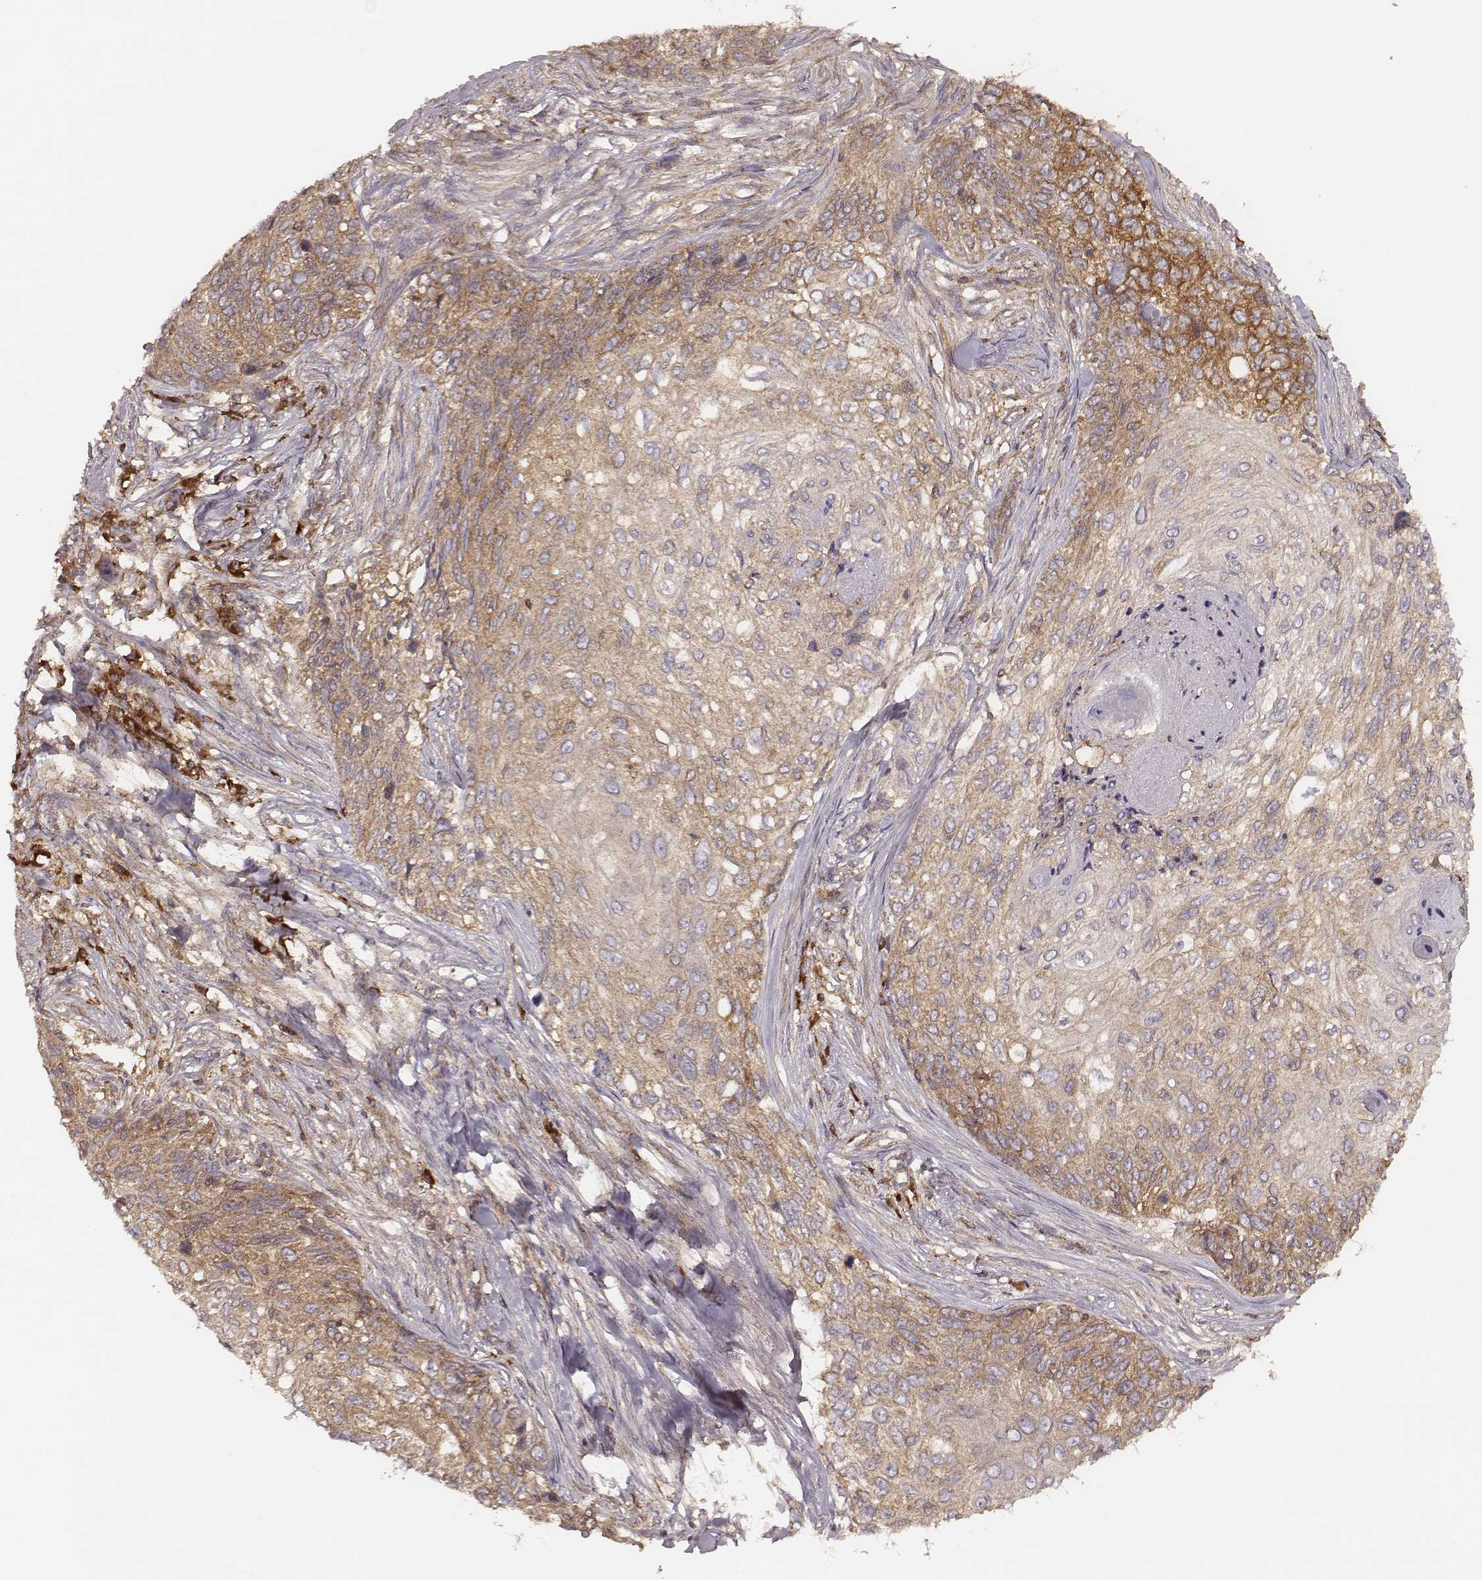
{"staining": {"intensity": "strong", "quantity": "<25%", "location": "cytoplasmic/membranous"}, "tissue": "skin cancer", "cell_type": "Tumor cells", "image_type": "cancer", "snomed": [{"axis": "morphology", "description": "Squamous cell carcinoma, NOS"}, {"axis": "topography", "description": "Skin"}], "caption": "Skin cancer (squamous cell carcinoma) stained with immunohistochemistry shows strong cytoplasmic/membranous positivity in about <25% of tumor cells.", "gene": "CARS1", "patient": {"sex": "male", "age": 92}}